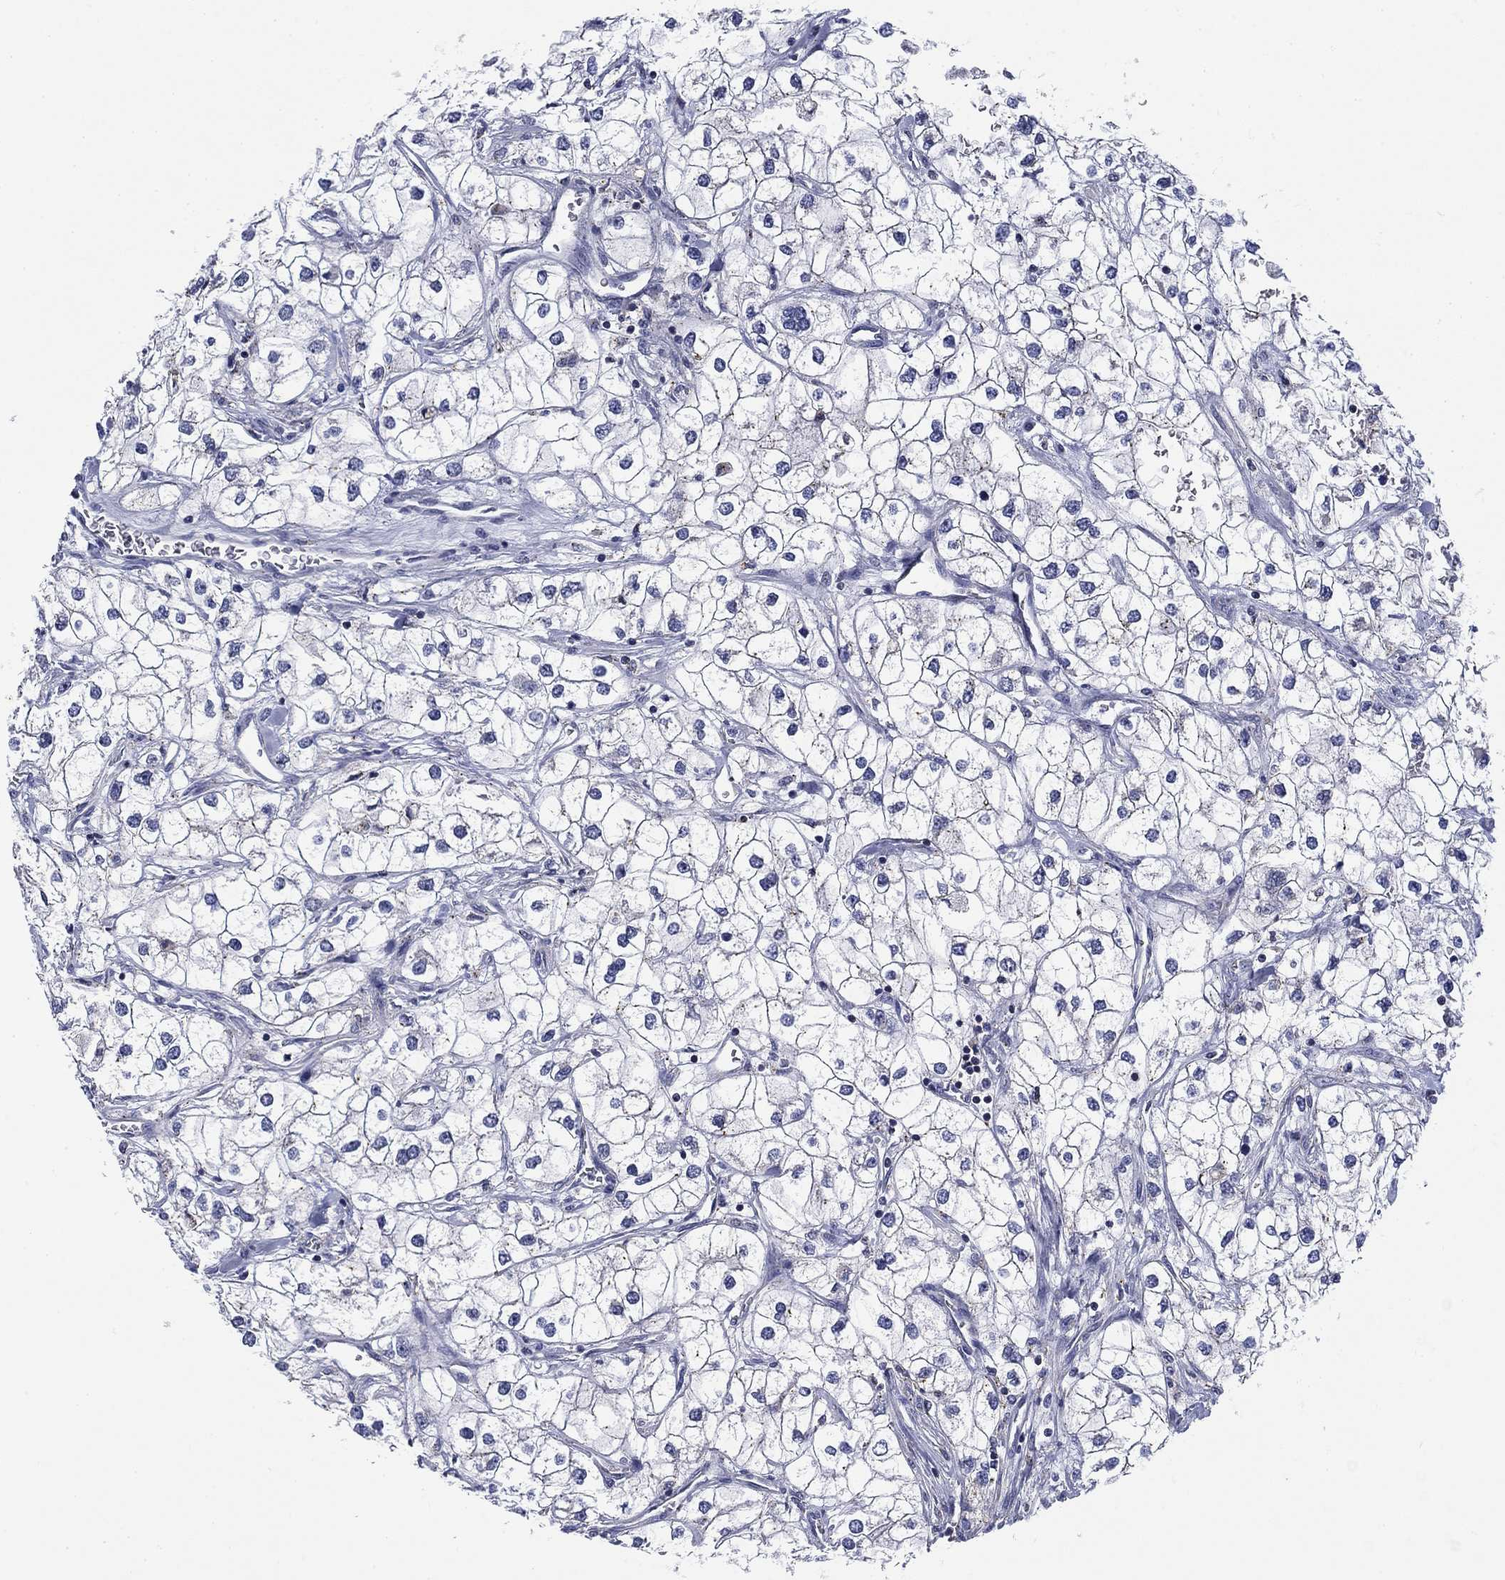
{"staining": {"intensity": "negative", "quantity": "none", "location": "none"}, "tissue": "renal cancer", "cell_type": "Tumor cells", "image_type": "cancer", "snomed": [{"axis": "morphology", "description": "Adenocarcinoma, NOS"}, {"axis": "topography", "description": "Kidney"}], "caption": "Tumor cells show no significant protein expression in renal cancer (adenocarcinoma). Nuclei are stained in blue.", "gene": "NACAD", "patient": {"sex": "male", "age": 59}}